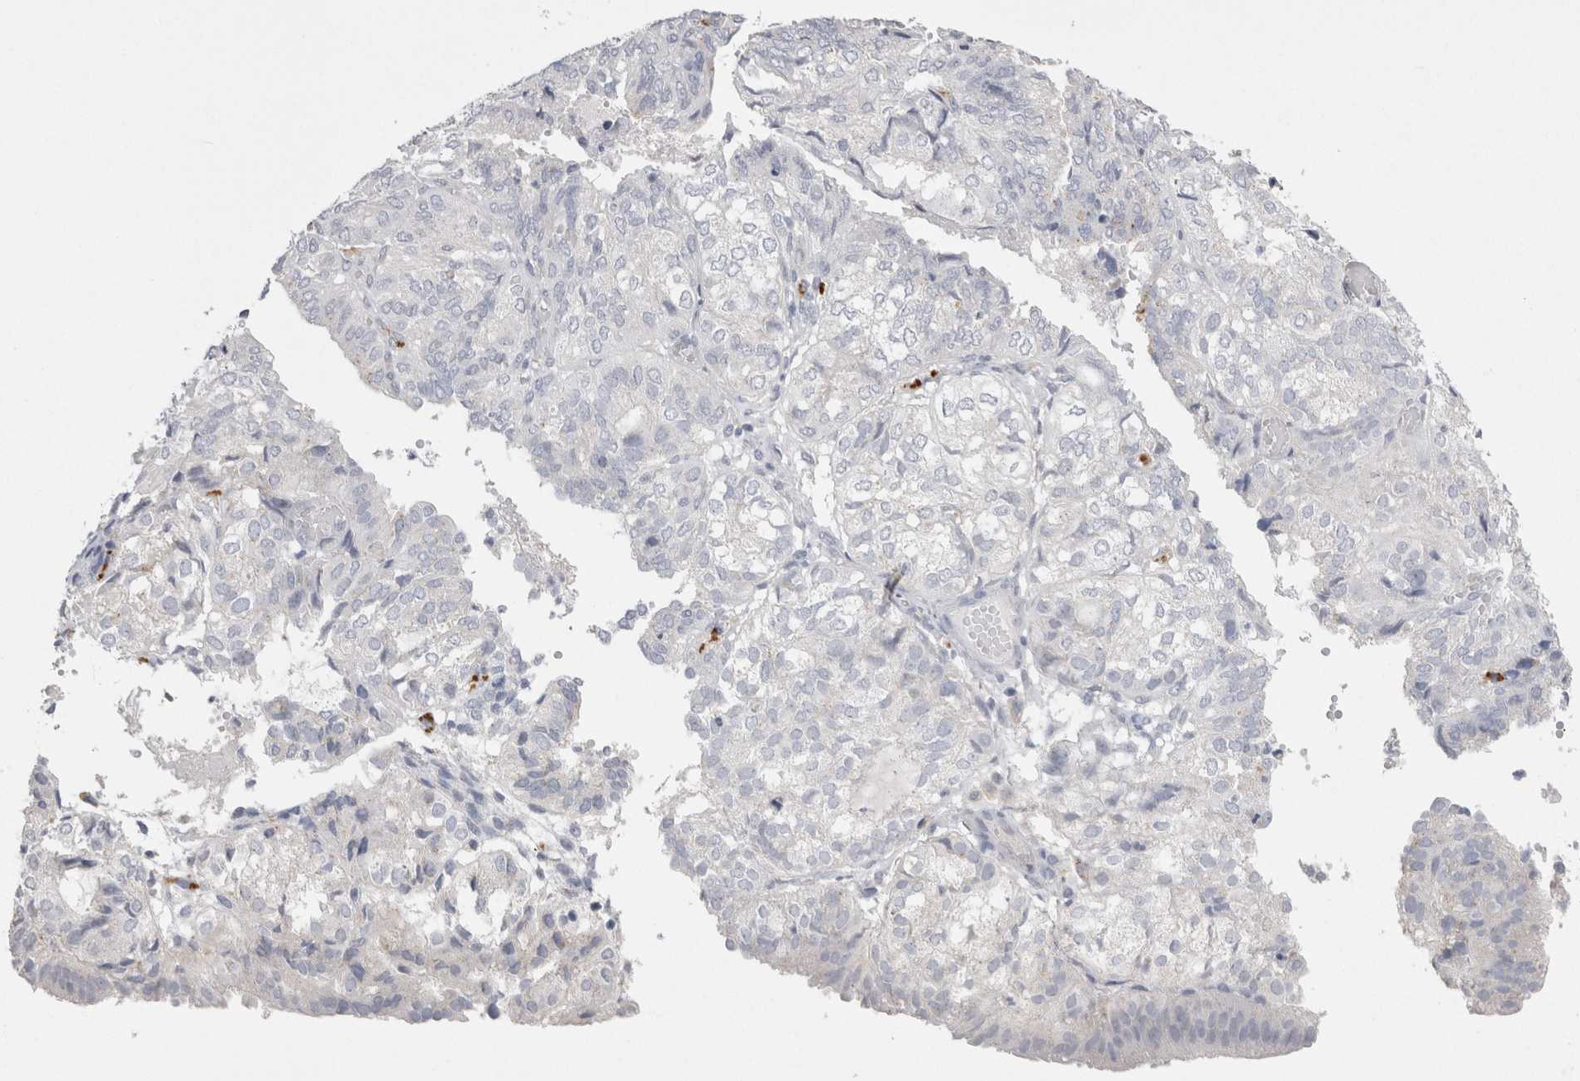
{"staining": {"intensity": "negative", "quantity": "none", "location": "none"}, "tissue": "endometrial cancer", "cell_type": "Tumor cells", "image_type": "cancer", "snomed": [{"axis": "morphology", "description": "Adenocarcinoma, NOS"}, {"axis": "topography", "description": "Uterus"}], "caption": "The photomicrograph shows no significant staining in tumor cells of endometrial cancer.", "gene": "EPDR1", "patient": {"sex": "female", "age": 60}}